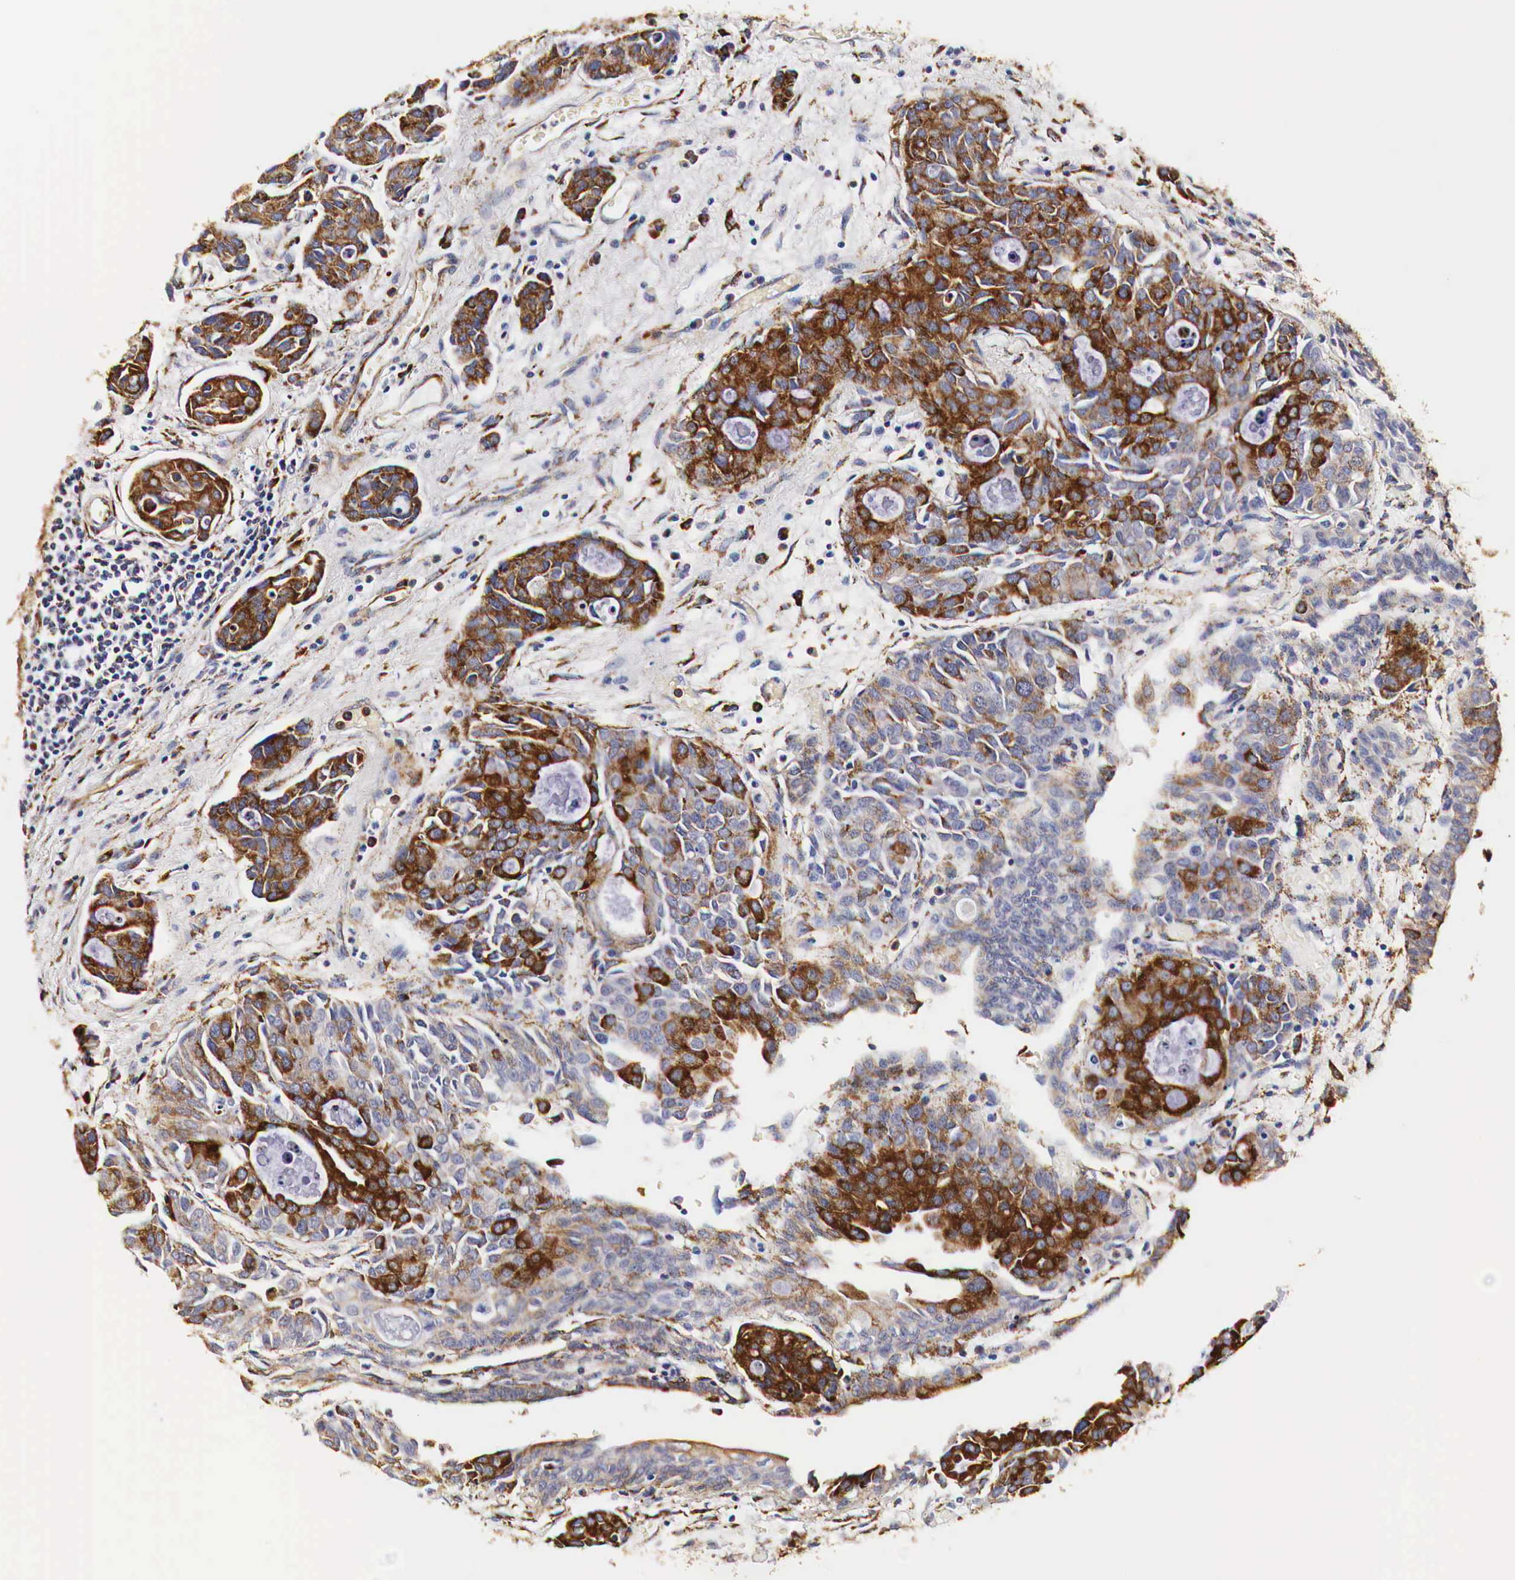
{"staining": {"intensity": "strong", "quantity": "25%-75%", "location": "cytoplasmic/membranous"}, "tissue": "urothelial cancer", "cell_type": "Tumor cells", "image_type": "cancer", "snomed": [{"axis": "morphology", "description": "Urothelial carcinoma, High grade"}, {"axis": "topography", "description": "Urinary bladder"}], "caption": "Protein analysis of high-grade urothelial carcinoma tissue demonstrates strong cytoplasmic/membranous expression in approximately 25%-75% of tumor cells. The protein is shown in brown color, while the nuclei are stained blue.", "gene": "CKAP4", "patient": {"sex": "male", "age": 78}}